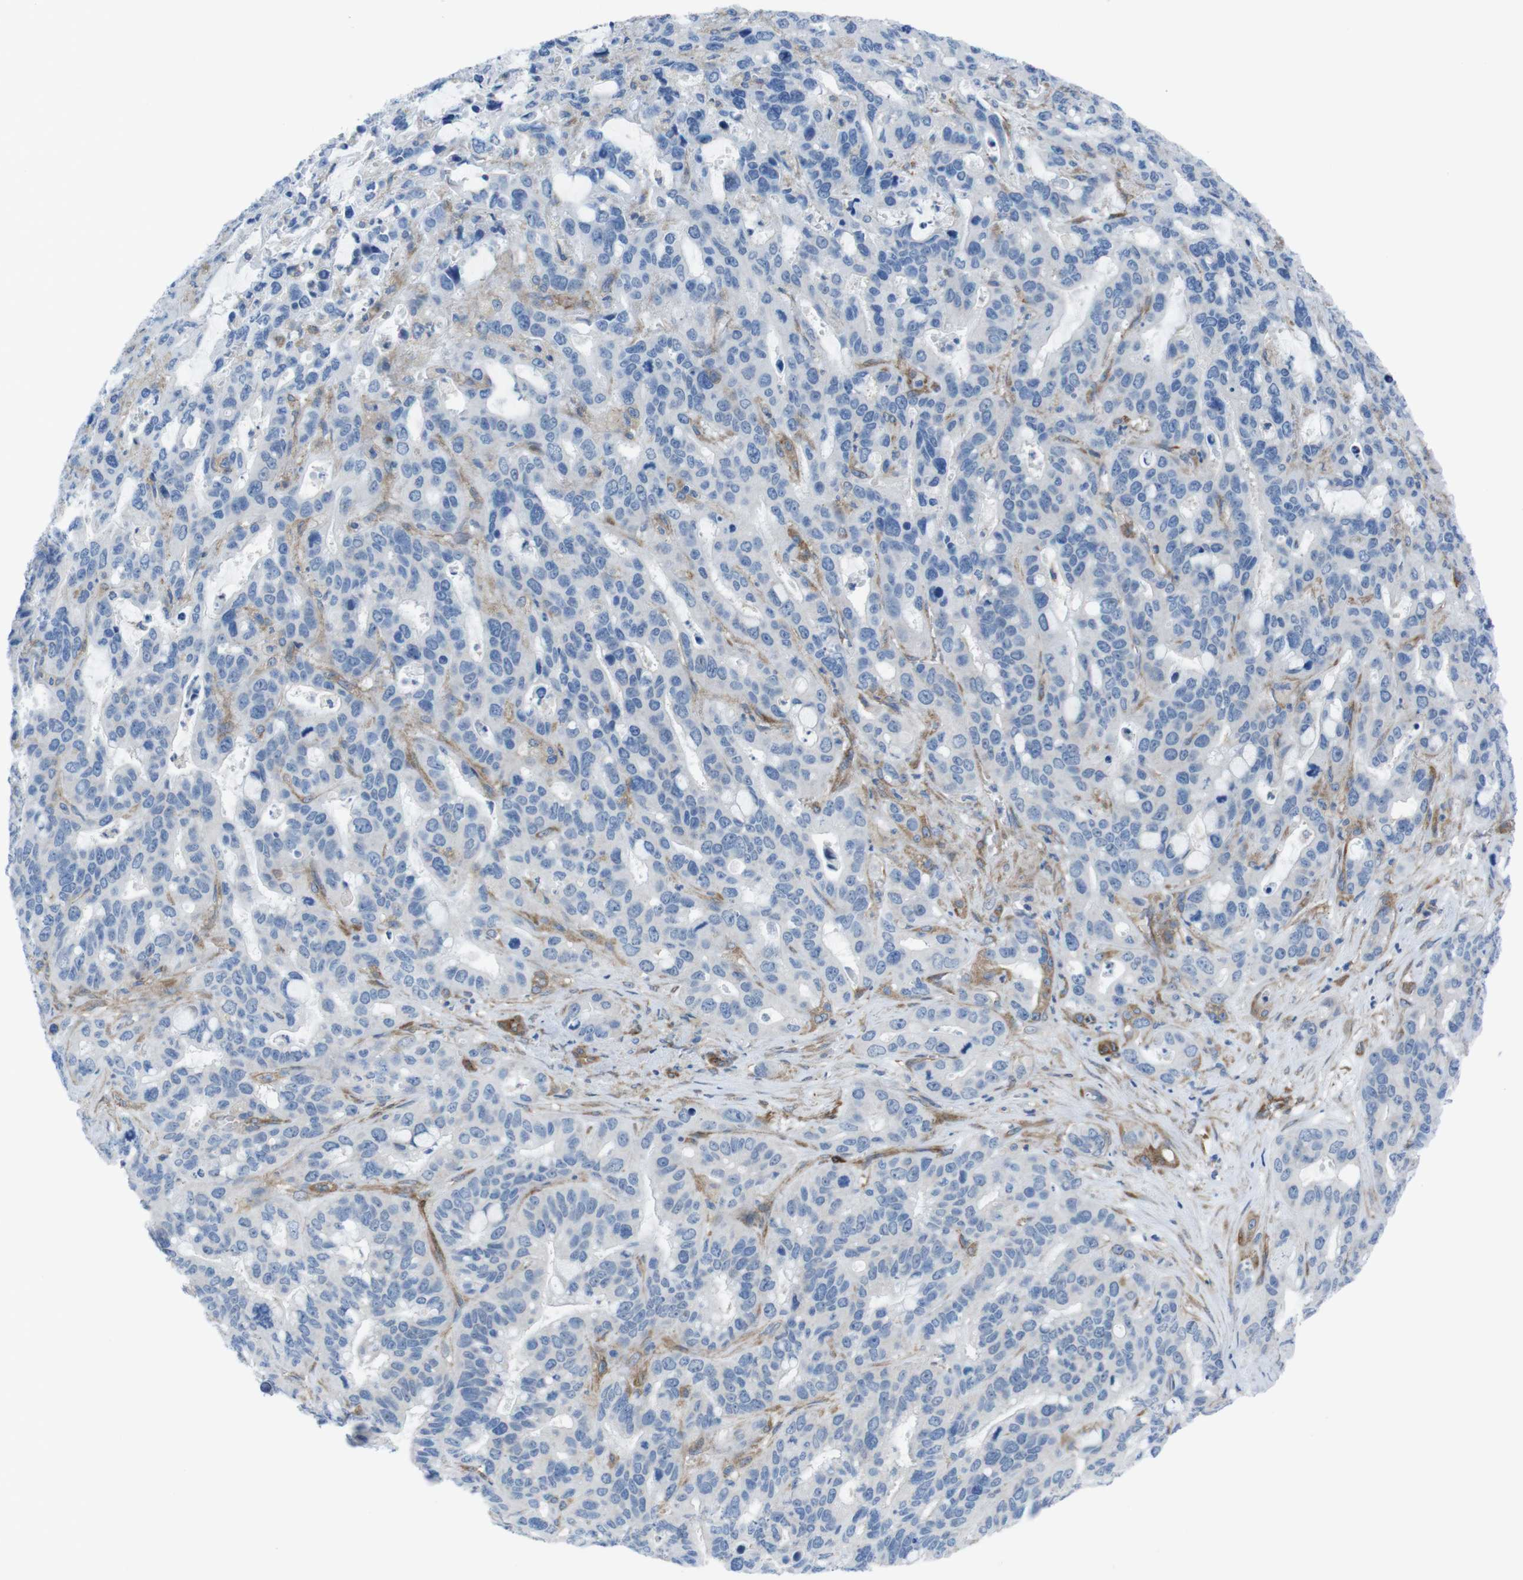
{"staining": {"intensity": "negative", "quantity": "none", "location": "none"}, "tissue": "liver cancer", "cell_type": "Tumor cells", "image_type": "cancer", "snomed": [{"axis": "morphology", "description": "Cholangiocarcinoma"}, {"axis": "topography", "description": "Liver"}], "caption": "This is an IHC image of human liver cancer. There is no expression in tumor cells.", "gene": "DIAPH2", "patient": {"sex": "female", "age": 65}}